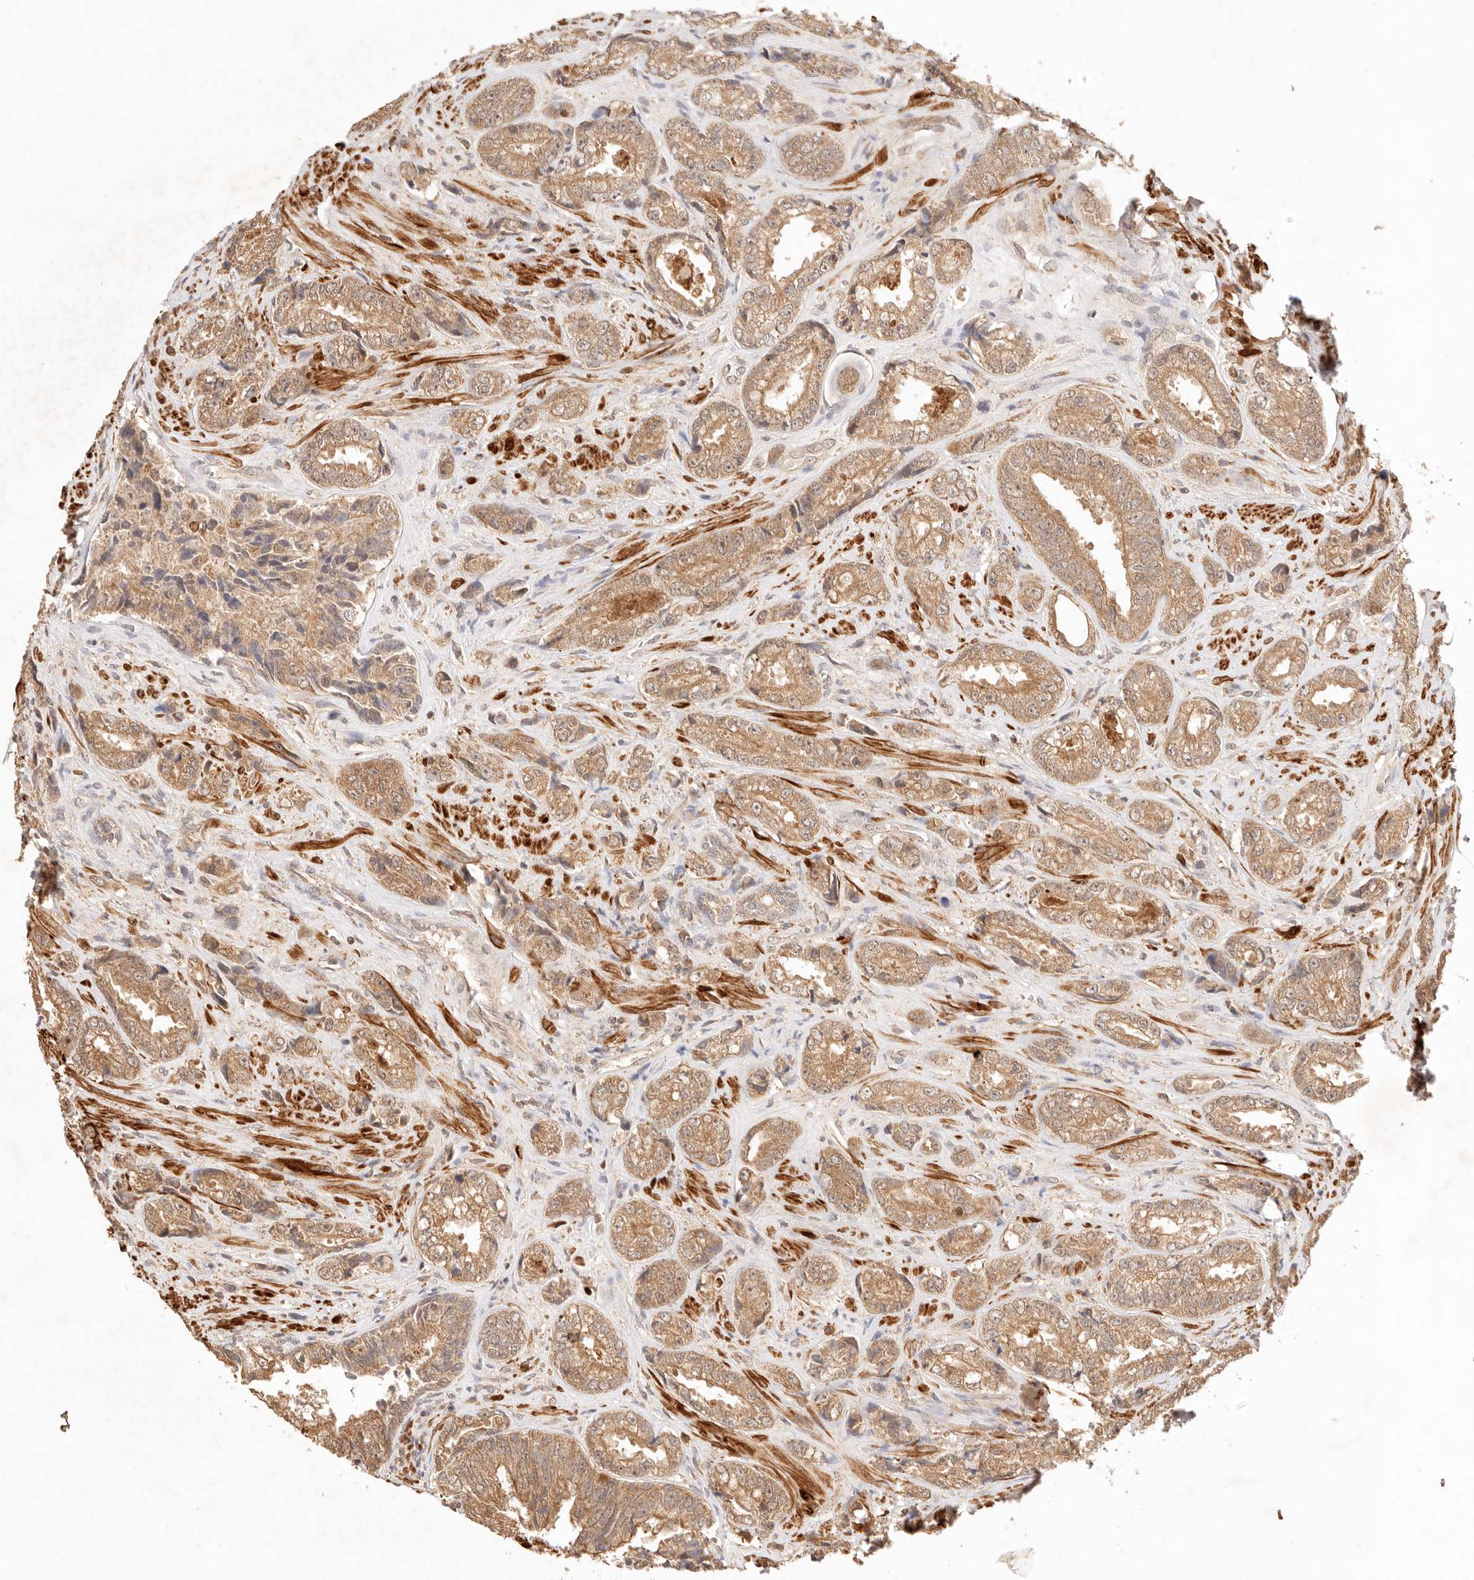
{"staining": {"intensity": "moderate", "quantity": ">75%", "location": "cytoplasmic/membranous"}, "tissue": "prostate cancer", "cell_type": "Tumor cells", "image_type": "cancer", "snomed": [{"axis": "morphology", "description": "Adenocarcinoma, High grade"}, {"axis": "topography", "description": "Prostate"}], "caption": "Prostate cancer was stained to show a protein in brown. There is medium levels of moderate cytoplasmic/membranous positivity in about >75% of tumor cells.", "gene": "TRIM11", "patient": {"sex": "male", "age": 61}}